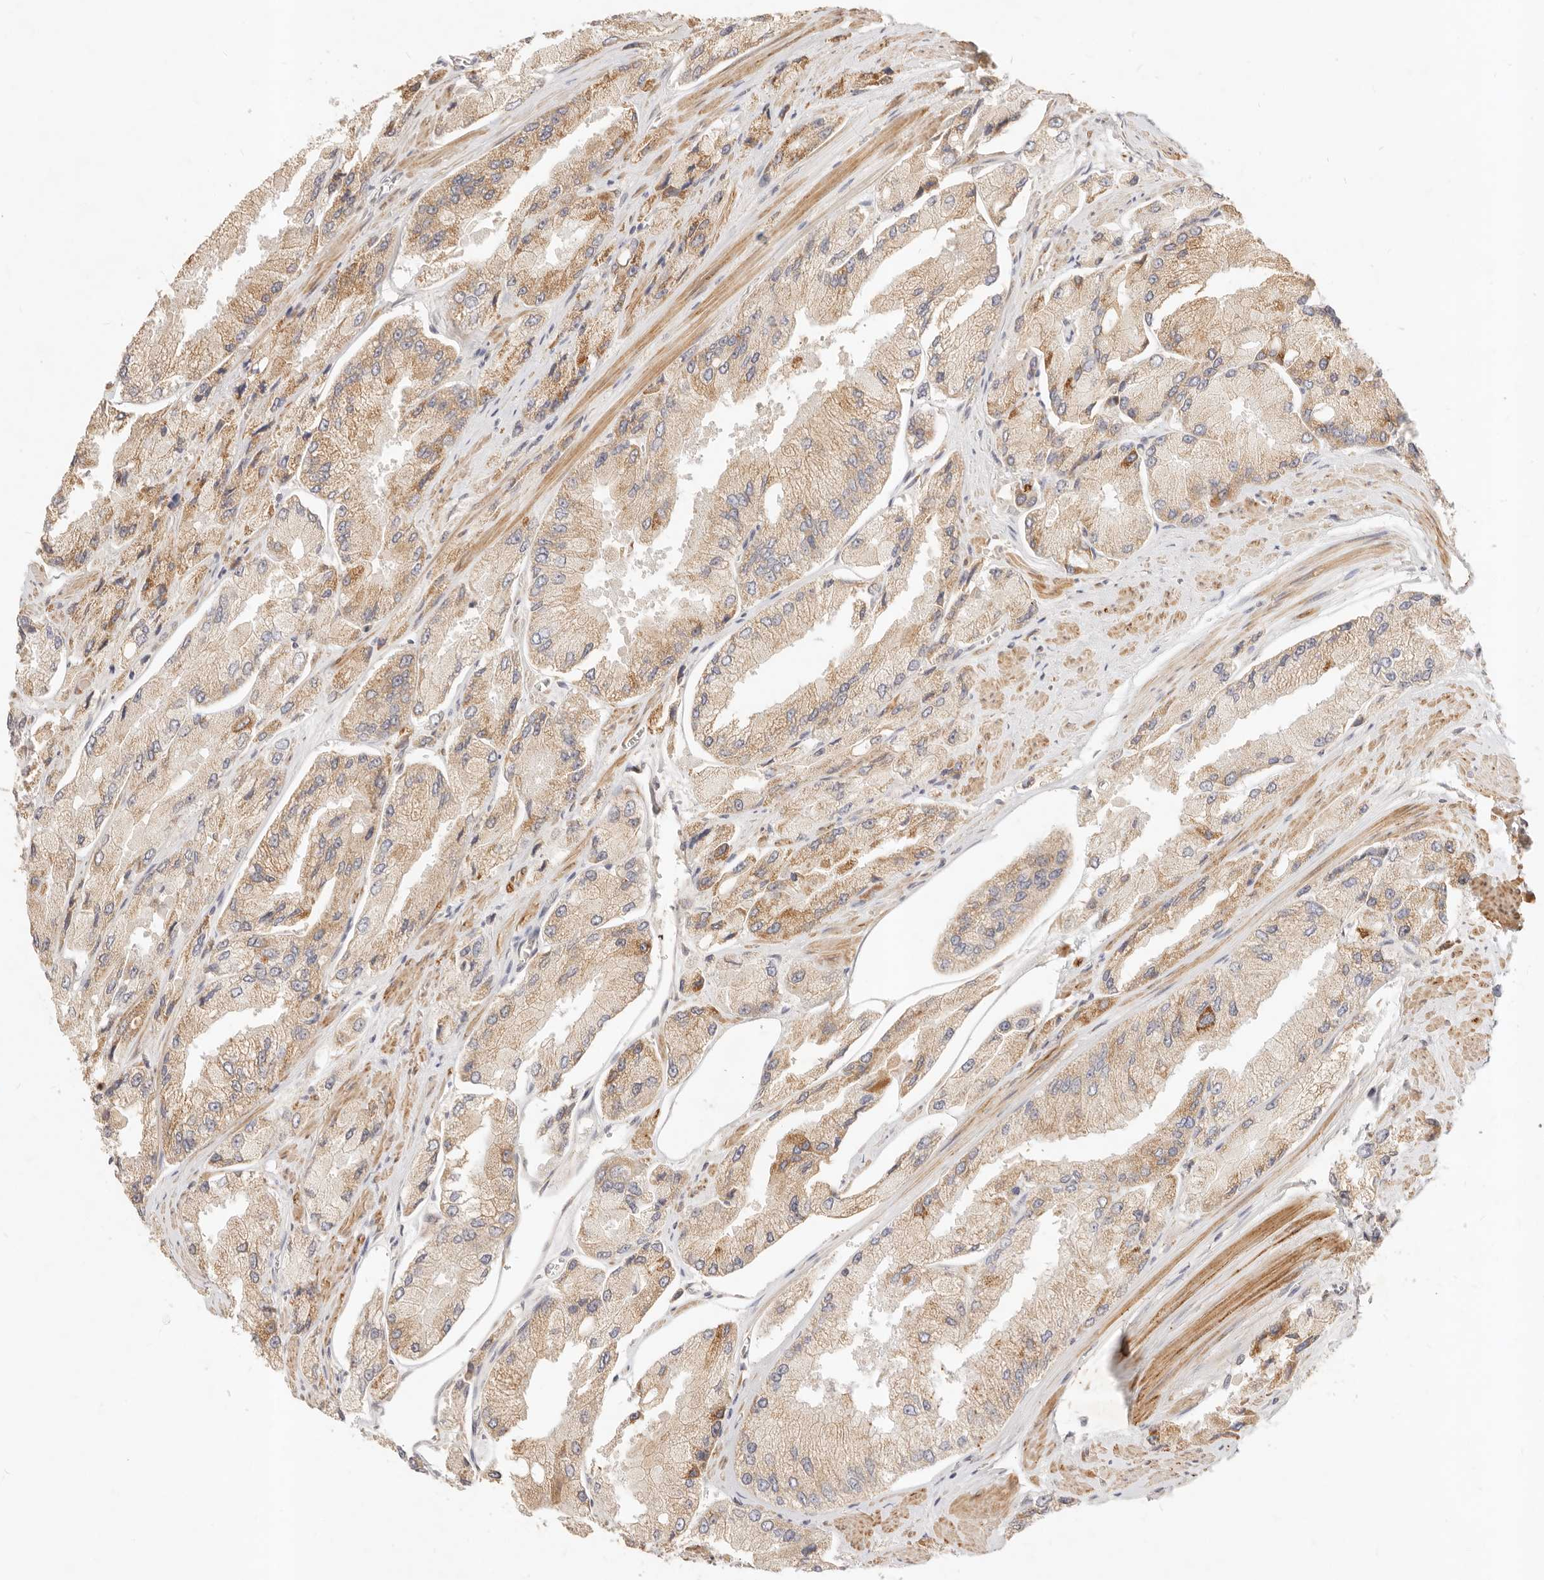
{"staining": {"intensity": "moderate", "quantity": "25%-75%", "location": "cytoplasmic/membranous"}, "tissue": "prostate cancer", "cell_type": "Tumor cells", "image_type": "cancer", "snomed": [{"axis": "morphology", "description": "Adenocarcinoma, High grade"}, {"axis": "topography", "description": "Prostate"}], "caption": "A histopathology image of prostate high-grade adenocarcinoma stained for a protein reveals moderate cytoplasmic/membranous brown staining in tumor cells.", "gene": "RUBCNL", "patient": {"sex": "male", "age": 58}}